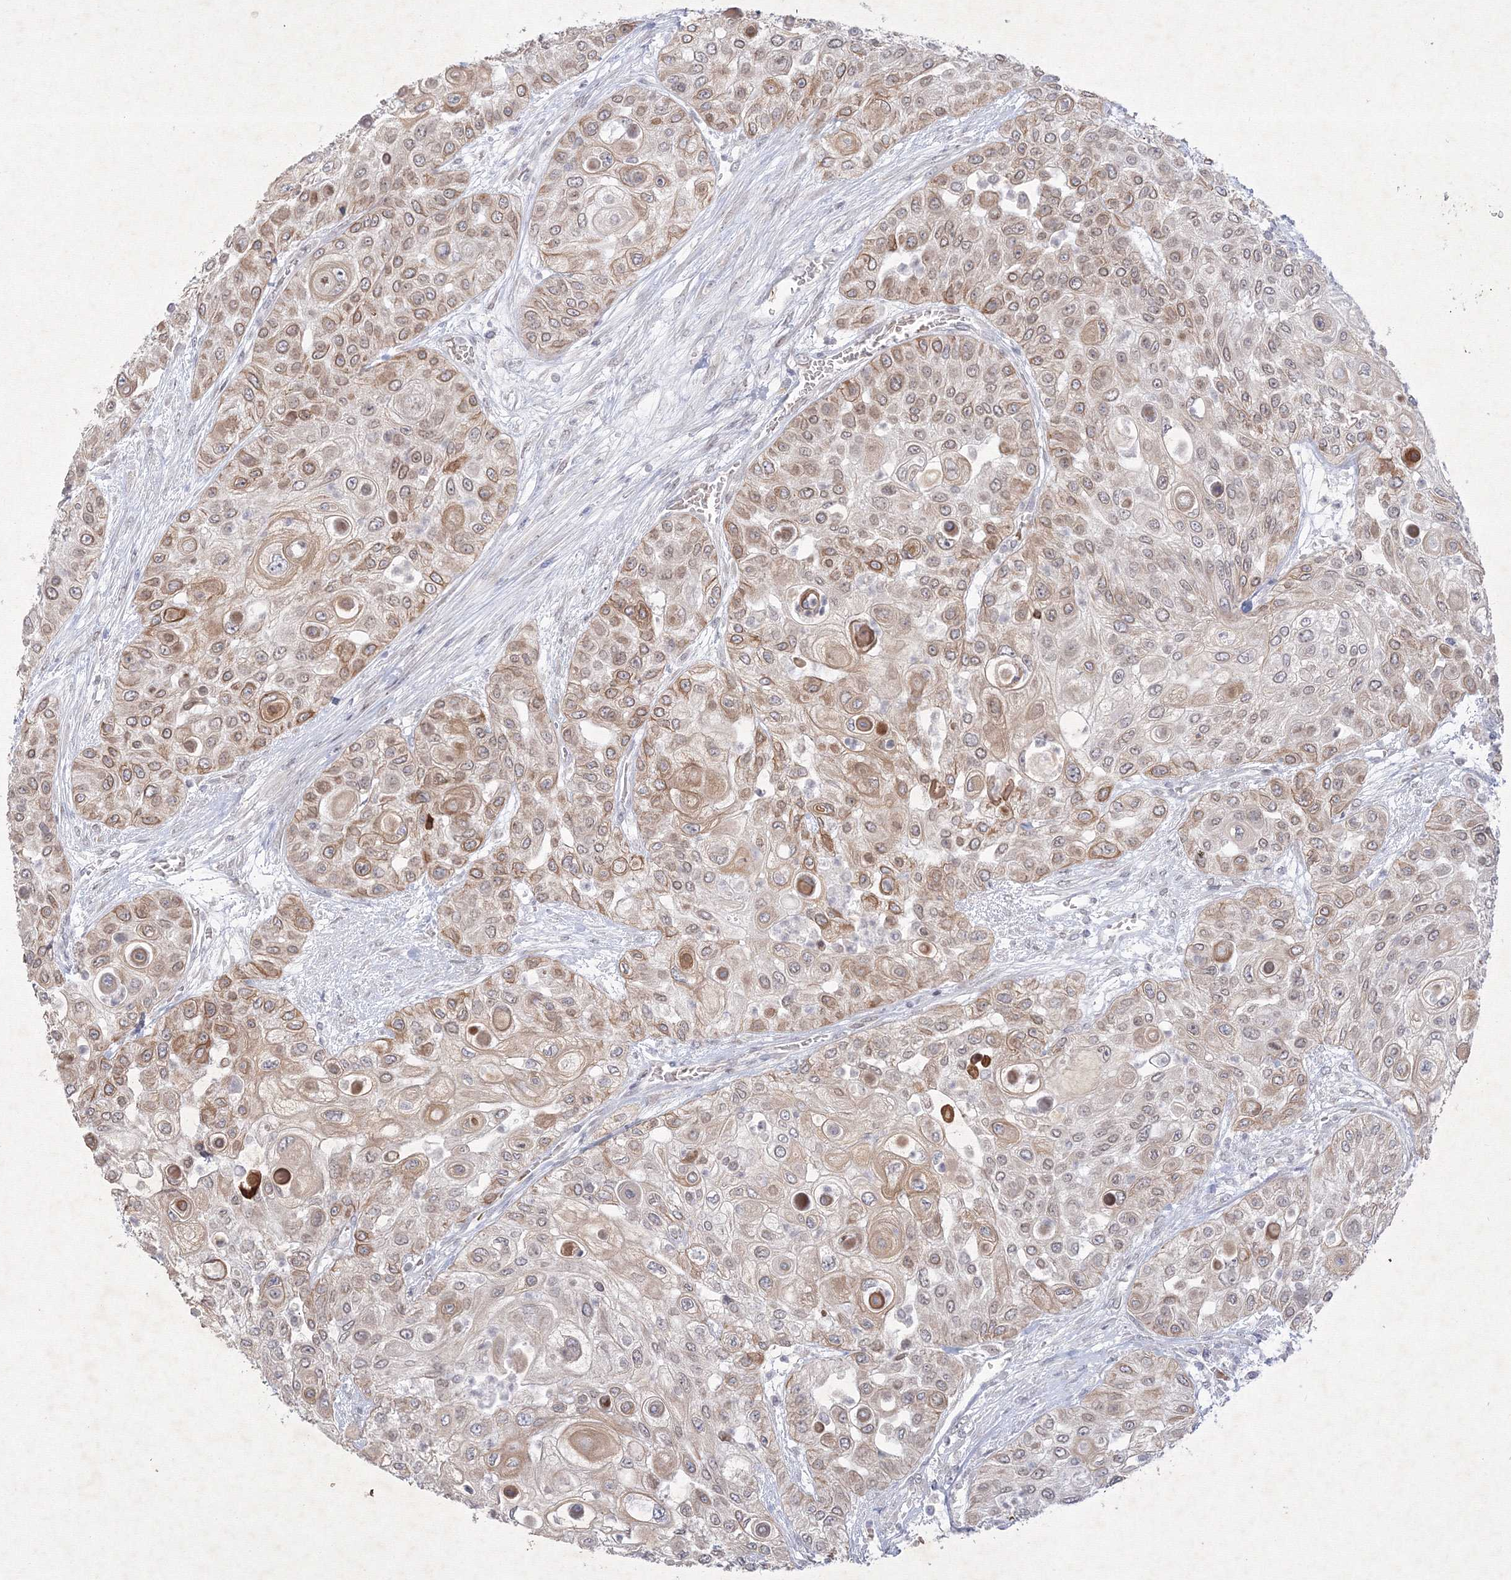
{"staining": {"intensity": "moderate", "quantity": ">75%", "location": "cytoplasmic/membranous"}, "tissue": "urothelial cancer", "cell_type": "Tumor cells", "image_type": "cancer", "snomed": [{"axis": "morphology", "description": "Urothelial carcinoma, High grade"}, {"axis": "topography", "description": "Urinary bladder"}], "caption": "The image exhibits staining of urothelial cancer, revealing moderate cytoplasmic/membranous protein expression (brown color) within tumor cells.", "gene": "NXPE3", "patient": {"sex": "female", "age": 79}}